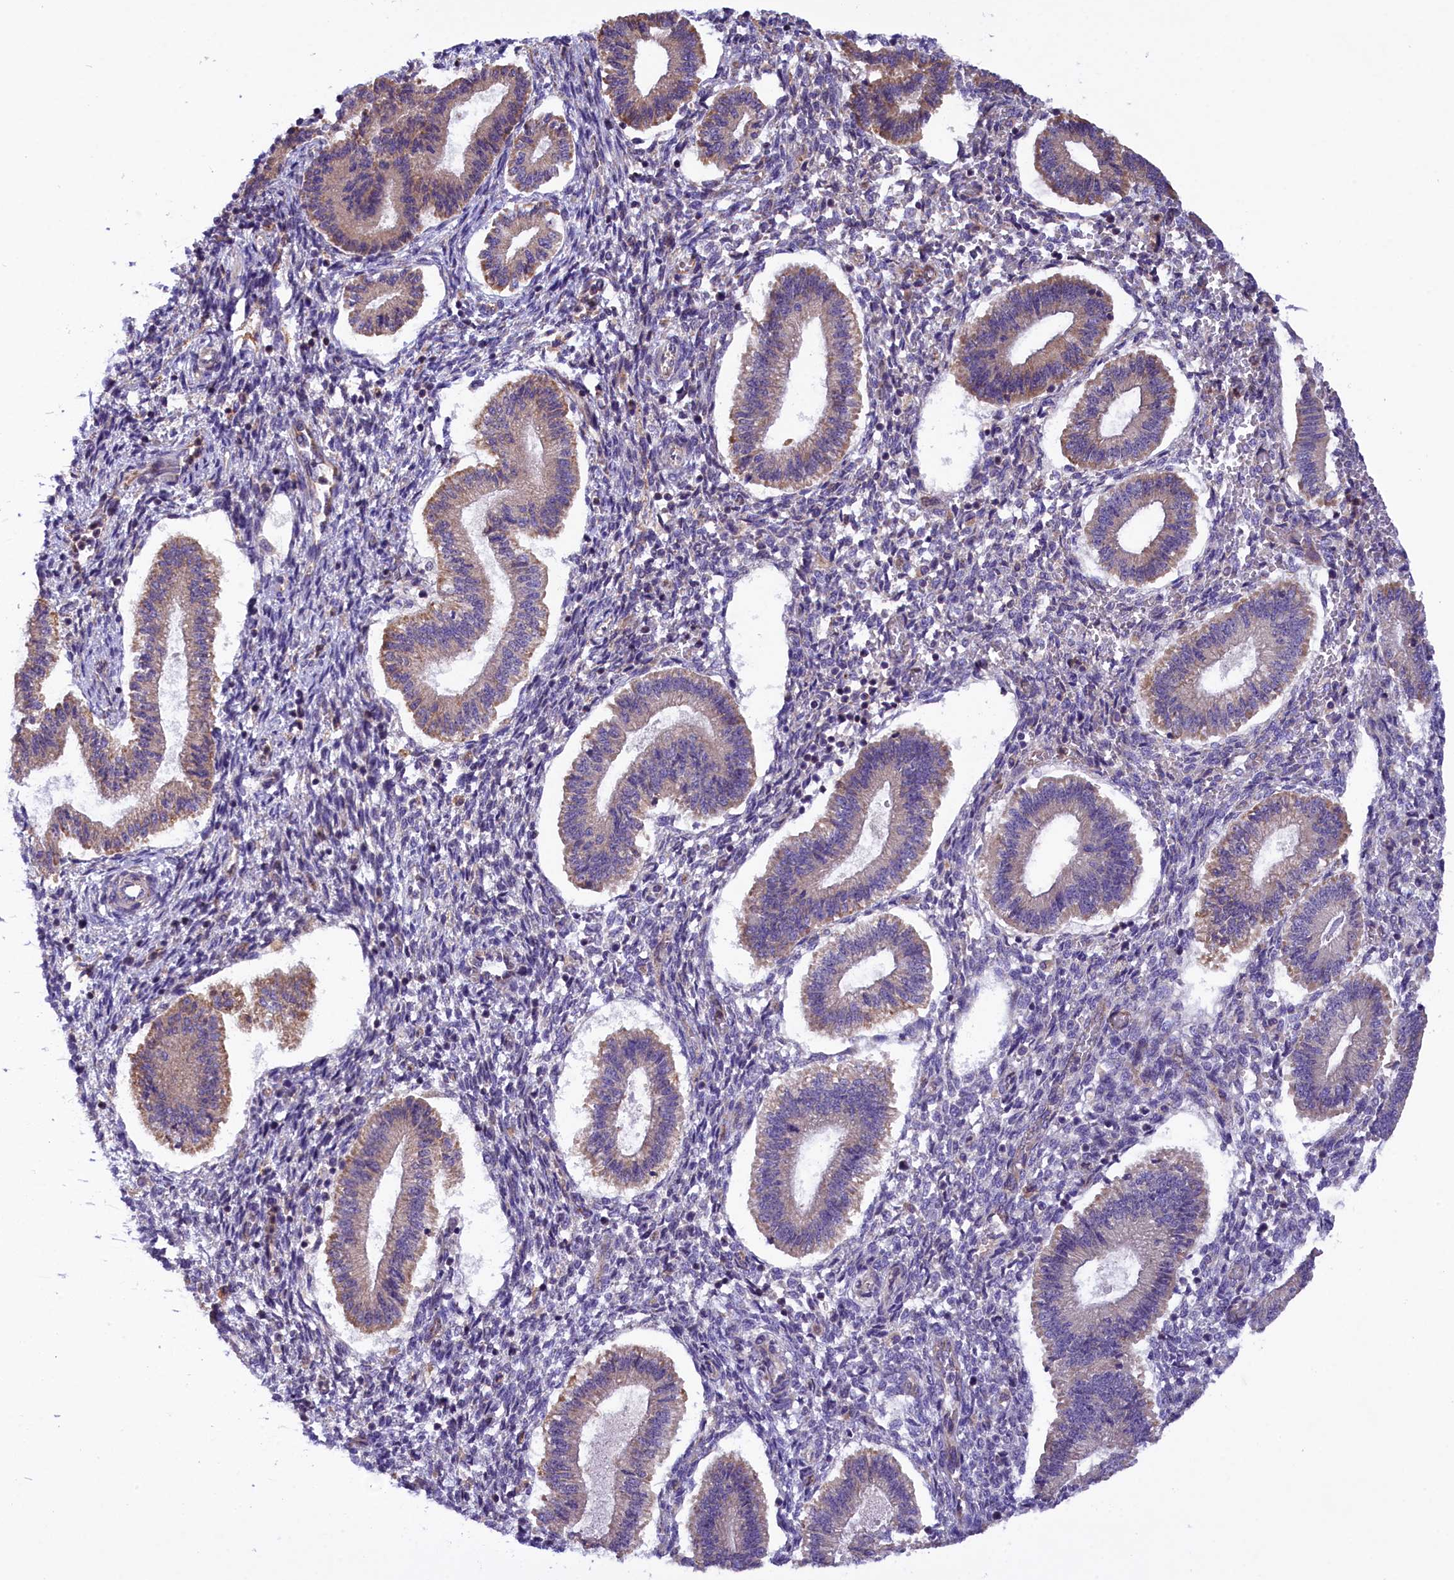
{"staining": {"intensity": "negative", "quantity": "none", "location": "none"}, "tissue": "endometrium", "cell_type": "Cells in endometrial stroma", "image_type": "normal", "snomed": [{"axis": "morphology", "description": "Normal tissue, NOS"}, {"axis": "topography", "description": "Endometrium"}], "caption": "A high-resolution image shows immunohistochemistry (IHC) staining of benign endometrium, which displays no significant expression in cells in endometrial stroma. The staining is performed using DAB (3,3'-diaminobenzidine) brown chromogen with nuclei counter-stained in using hematoxylin.", "gene": "DNAJB9", "patient": {"sex": "female", "age": 25}}